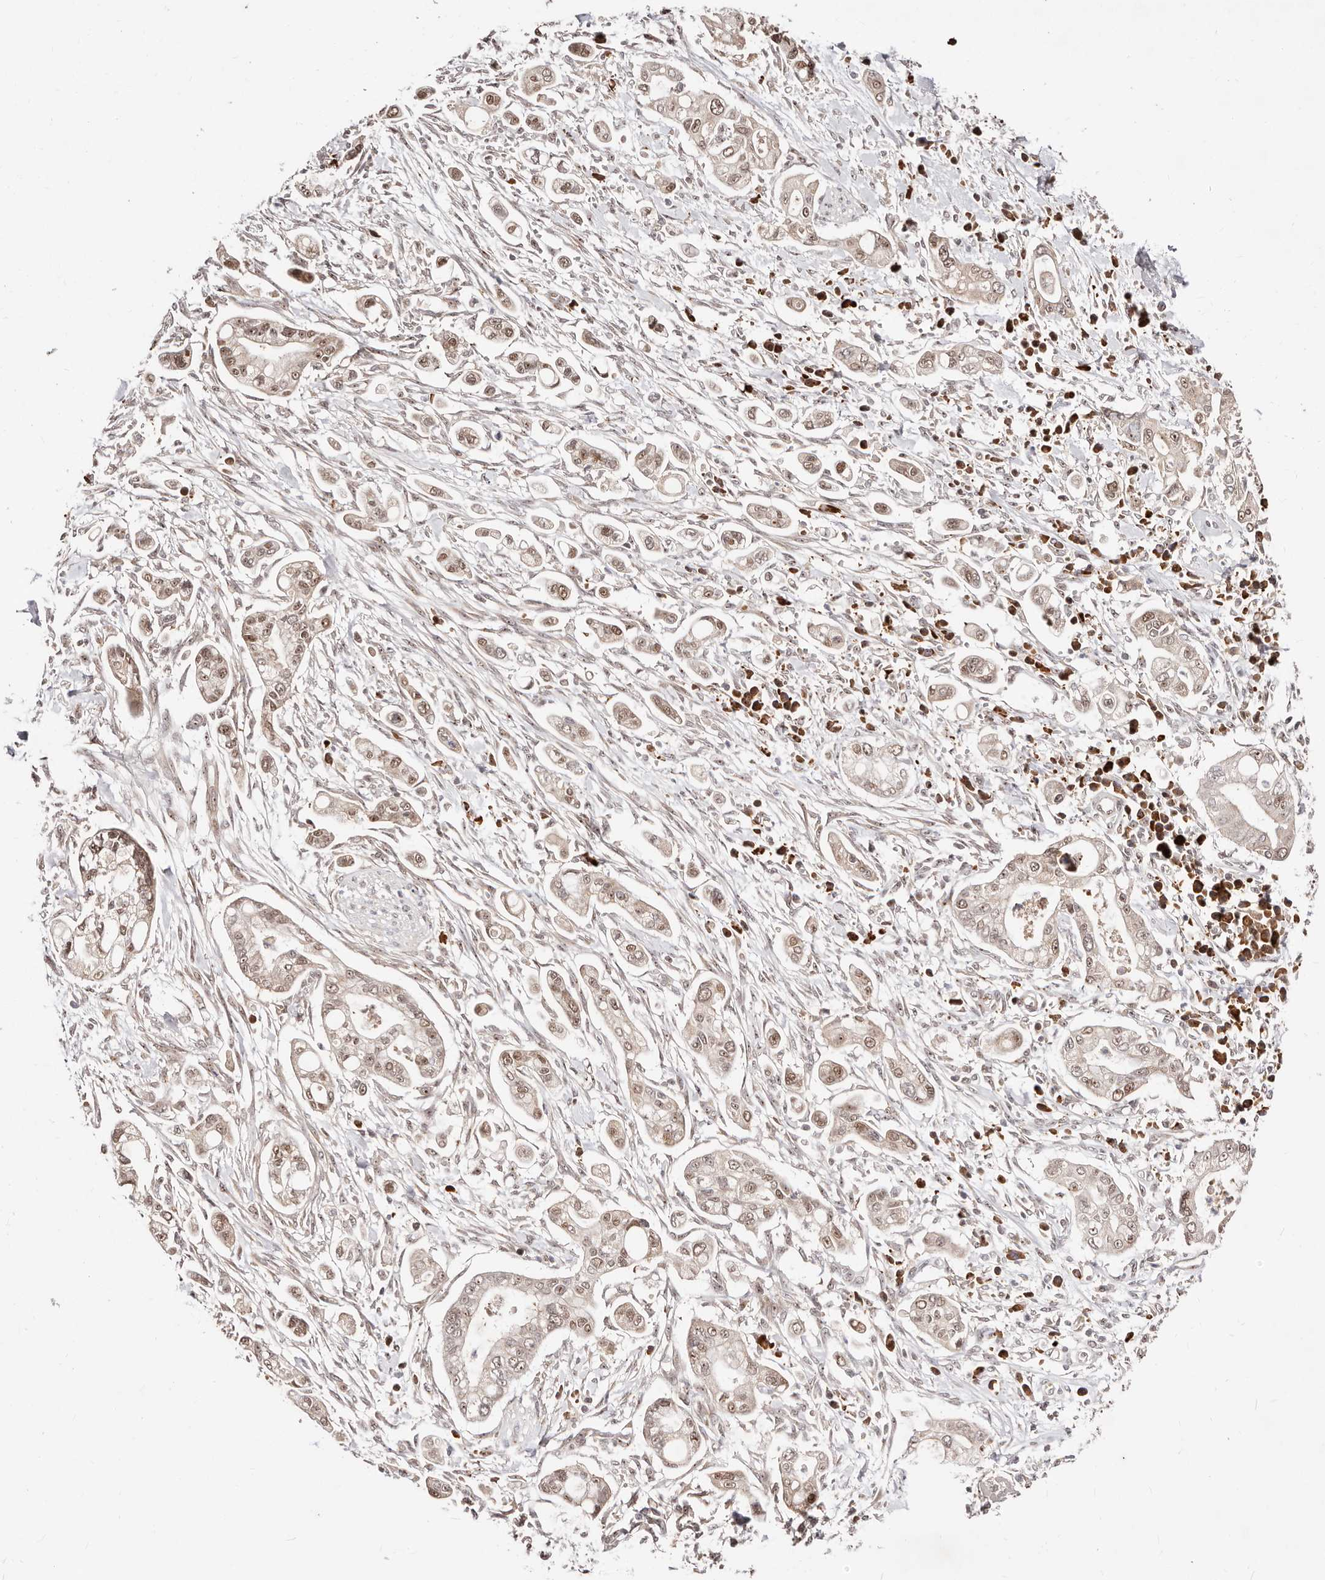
{"staining": {"intensity": "moderate", "quantity": ">75%", "location": "nuclear"}, "tissue": "pancreatic cancer", "cell_type": "Tumor cells", "image_type": "cancer", "snomed": [{"axis": "morphology", "description": "Adenocarcinoma, NOS"}, {"axis": "topography", "description": "Pancreas"}], "caption": "The histopathology image reveals immunohistochemical staining of adenocarcinoma (pancreatic). There is moderate nuclear staining is seen in approximately >75% of tumor cells.", "gene": "APOL6", "patient": {"sex": "male", "age": 68}}